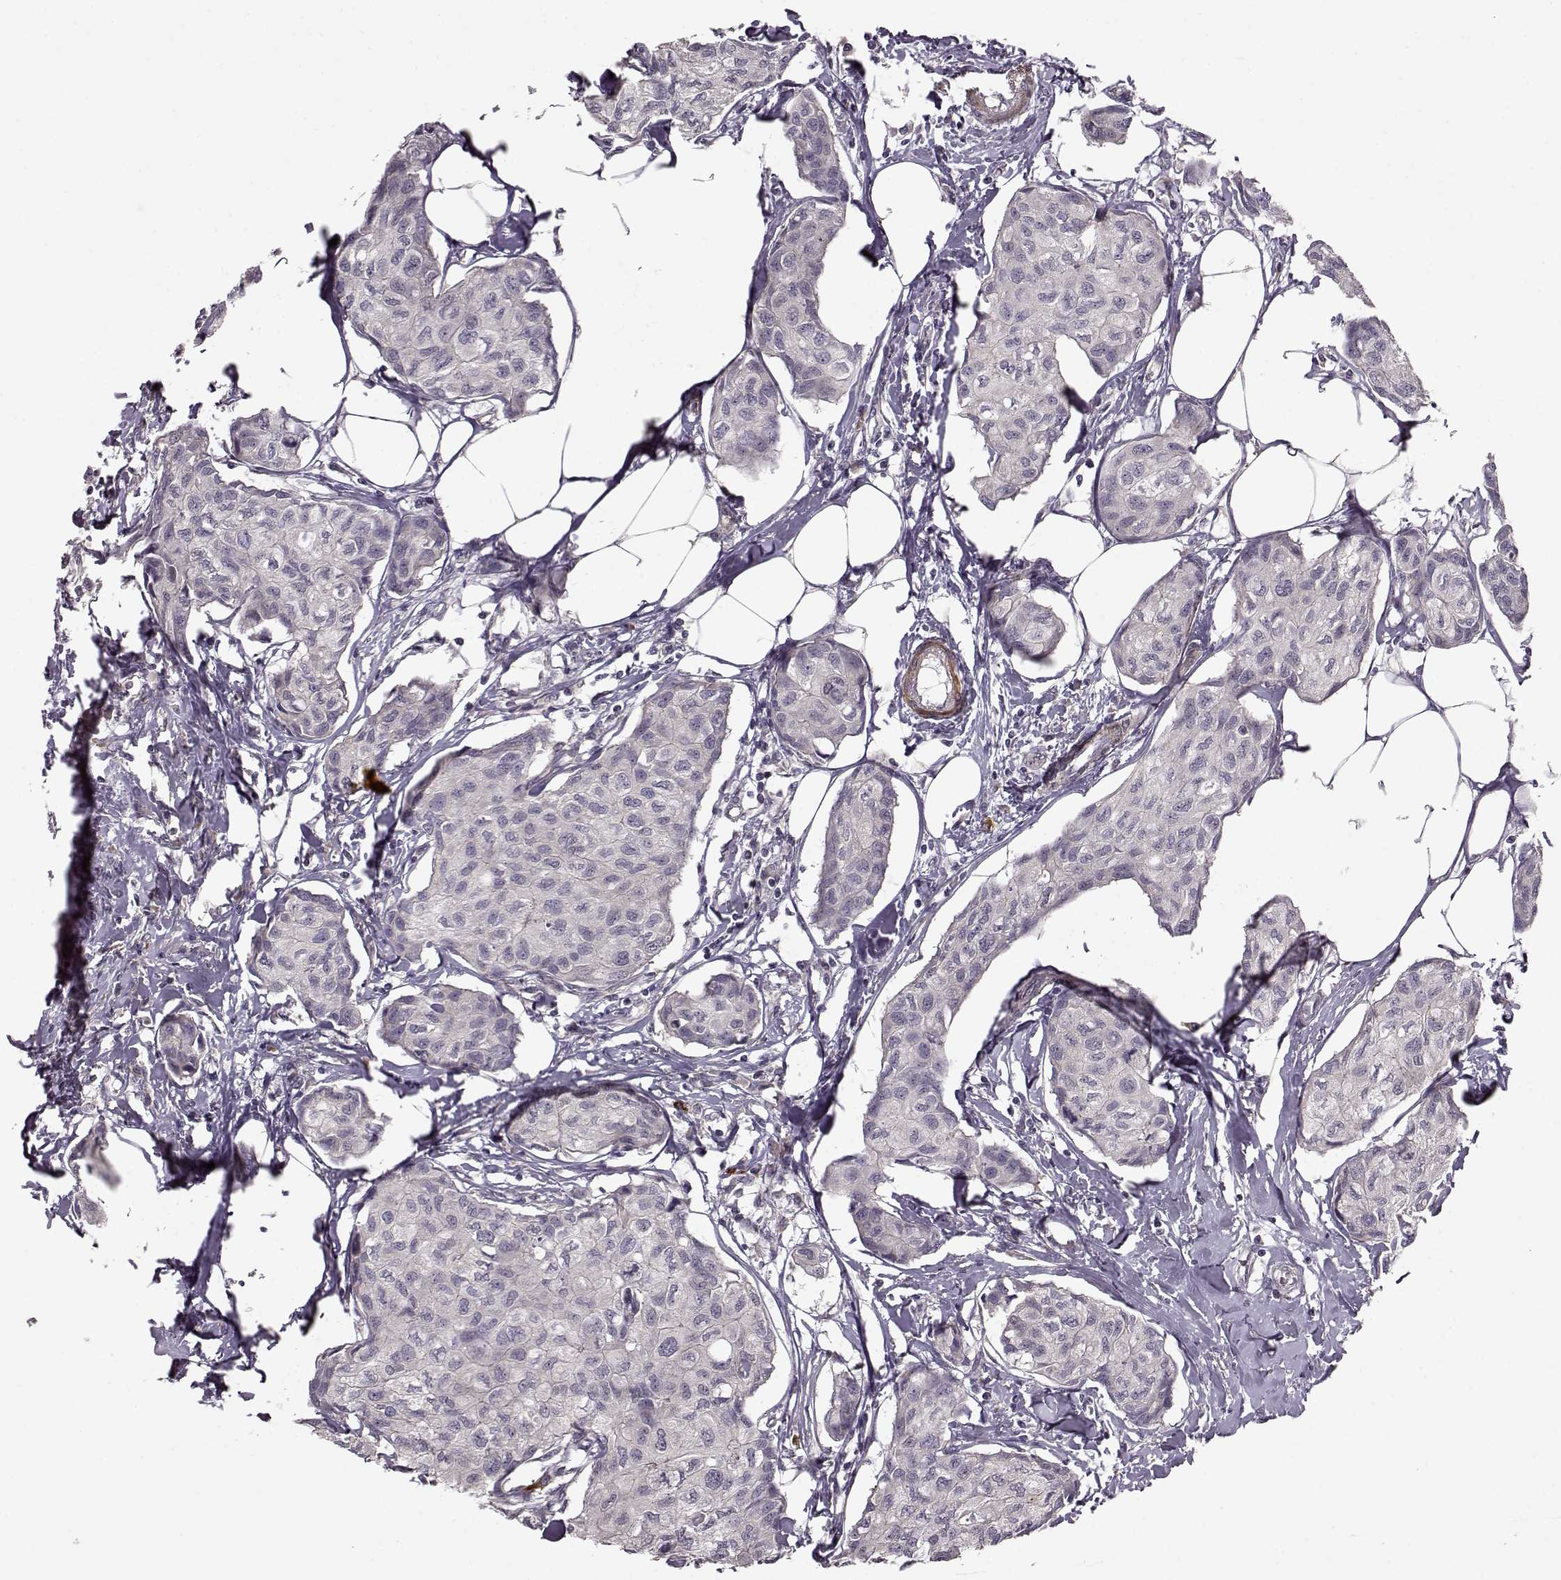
{"staining": {"intensity": "negative", "quantity": "none", "location": "none"}, "tissue": "breast cancer", "cell_type": "Tumor cells", "image_type": "cancer", "snomed": [{"axis": "morphology", "description": "Duct carcinoma"}, {"axis": "topography", "description": "Breast"}], "caption": "Tumor cells are negative for protein expression in human breast cancer. (DAB IHC with hematoxylin counter stain).", "gene": "SLAIN2", "patient": {"sex": "female", "age": 80}}